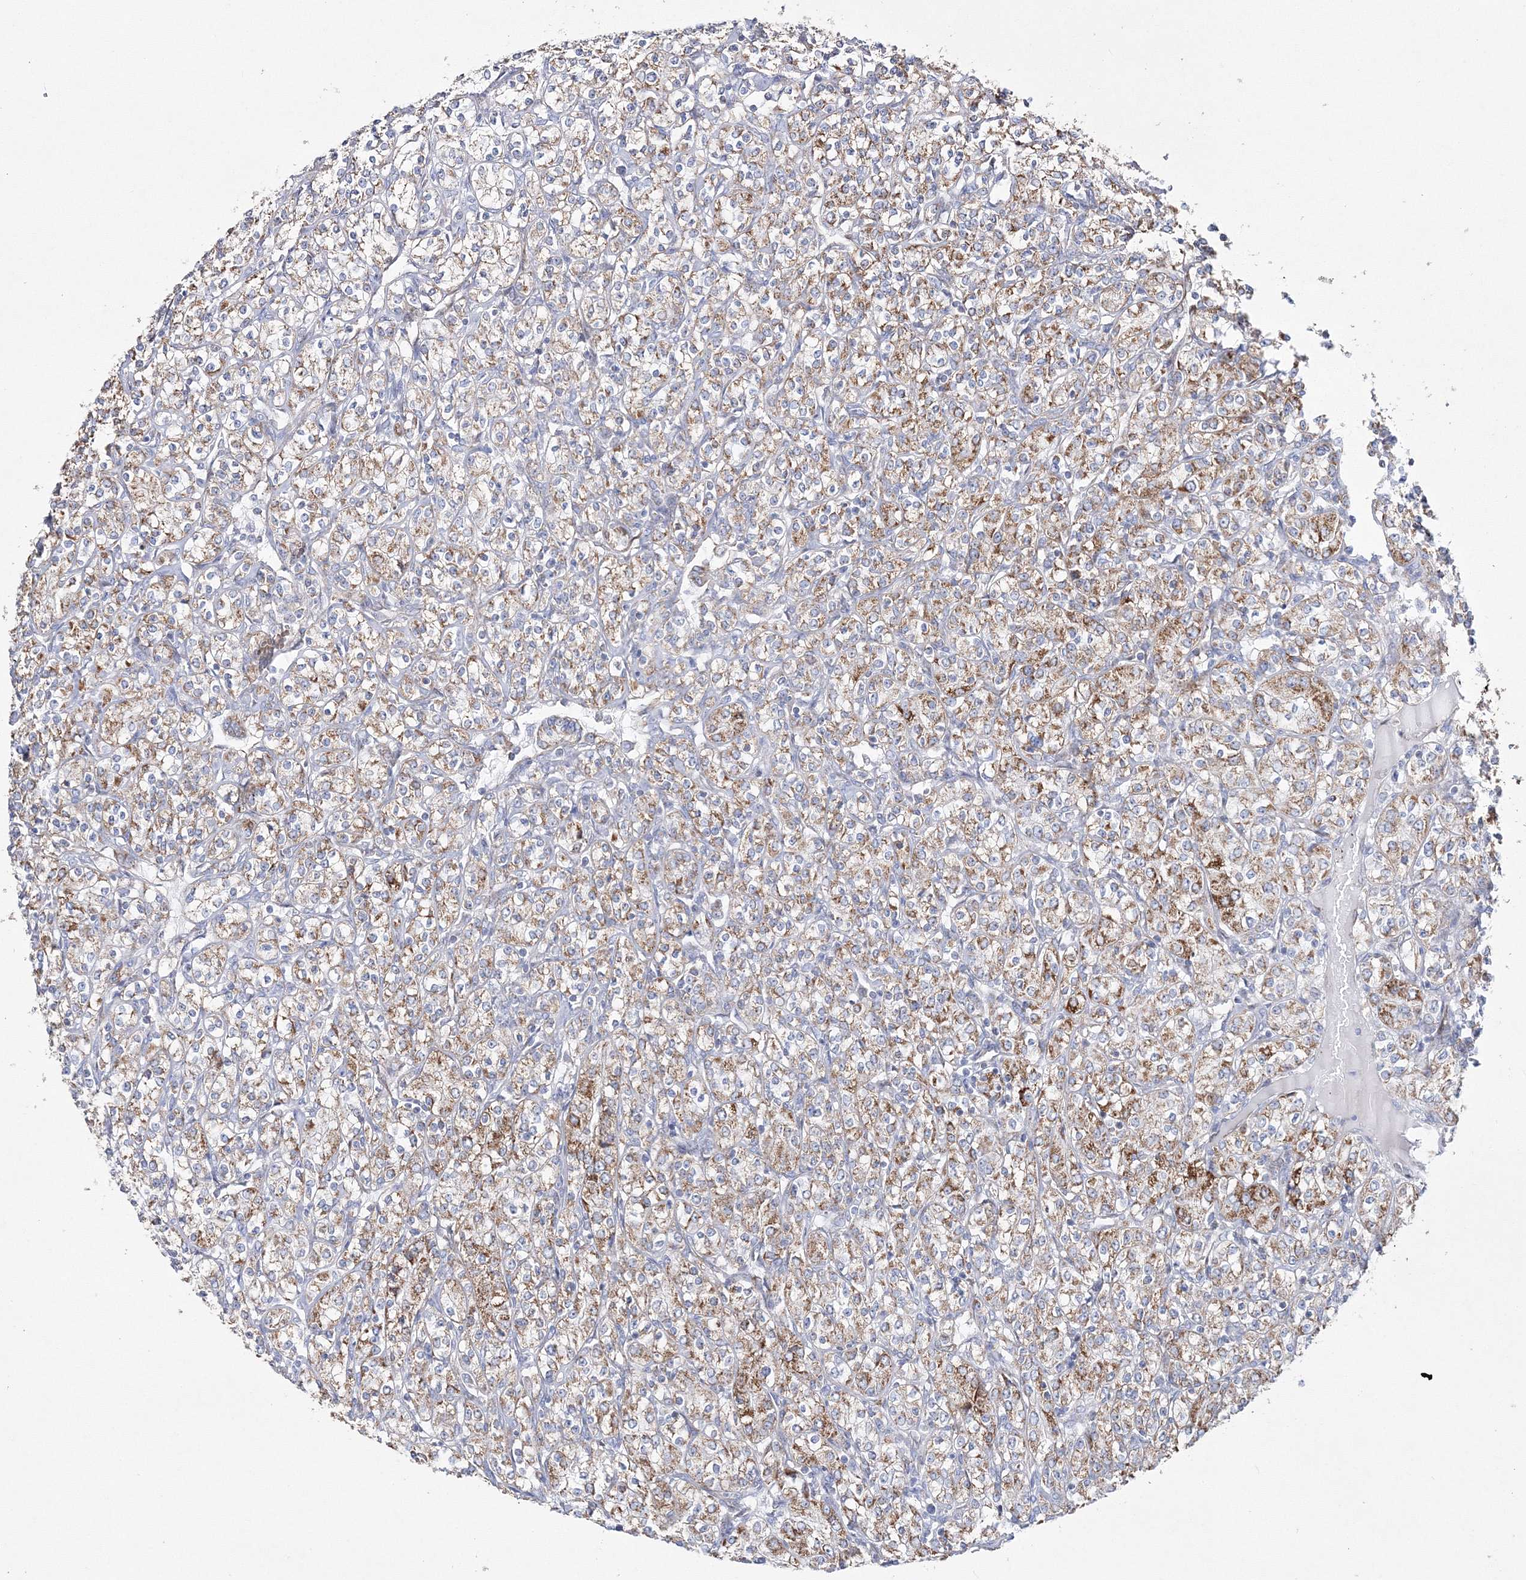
{"staining": {"intensity": "moderate", "quantity": ">75%", "location": "cytoplasmic/membranous"}, "tissue": "renal cancer", "cell_type": "Tumor cells", "image_type": "cancer", "snomed": [{"axis": "morphology", "description": "Adenocarcinoma, NOS"}, {"axis": "topography", "description": "Kidney"}], "caption": "IHC micrograph of neoplastic tissue: renal adenocarcinoma stained using immunohistochemistry (IHC) displays medium levels of moderate protein expression localized specifically in the cytoplasmic/membranous of tumor cells, appearing as a cytoplasmic/membranous brown color.", "gene": "HIBCH", "patient": {"sex": "male", "age": 77}}